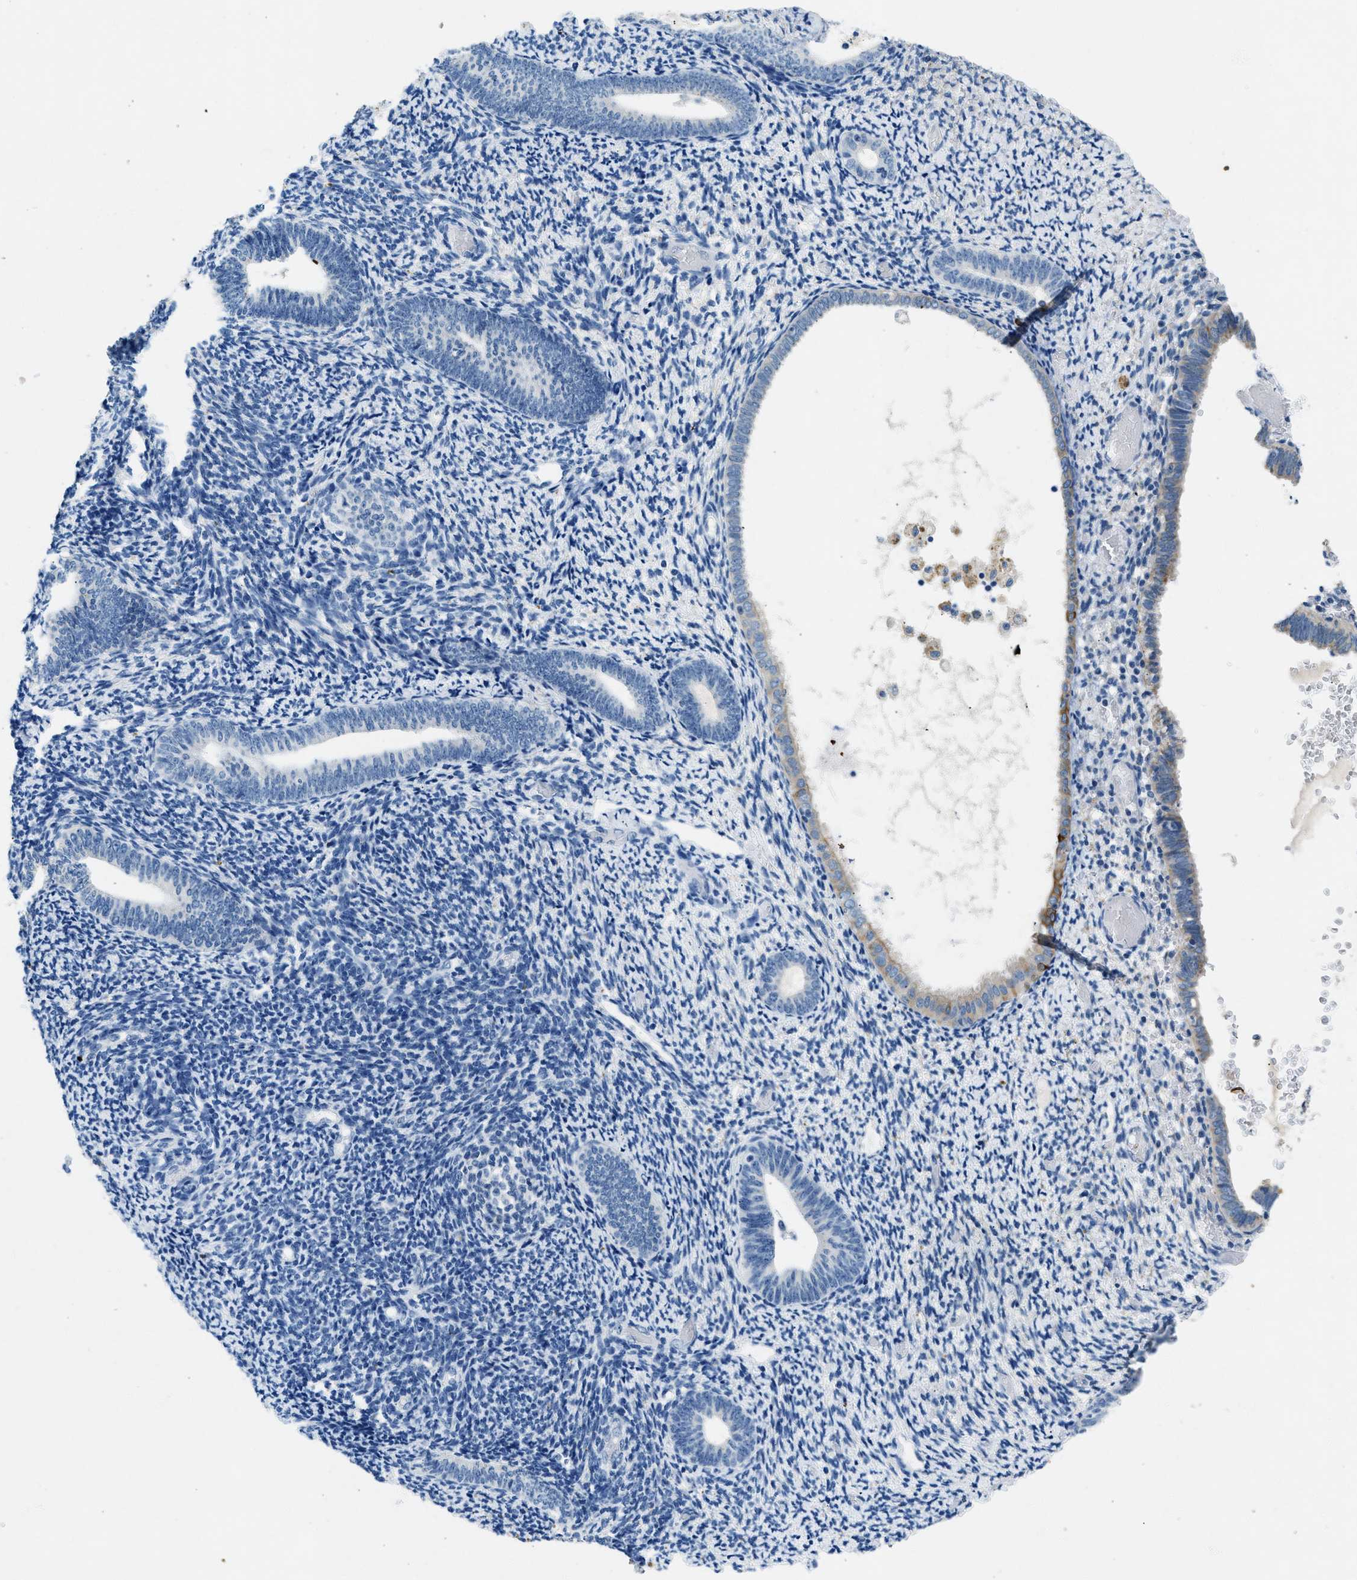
{"staining": {"intensity": "negative", "quantity": "none", "location": "none"}, "tissue": "endometrium", "cell_type": "Cells in endometrial stroma", "image_type": "normal", "snomed": [{"axis": "morphology", "description": "Normal tissue, NOS"}, {"axis": "topography", "description": "Endometrium"}], "caption": "IHC of benign endometrium reveals no expression in cells in endometrial stroma.", "gene": "CFAP20", "patient": {"sex": "female", "age": 66}}